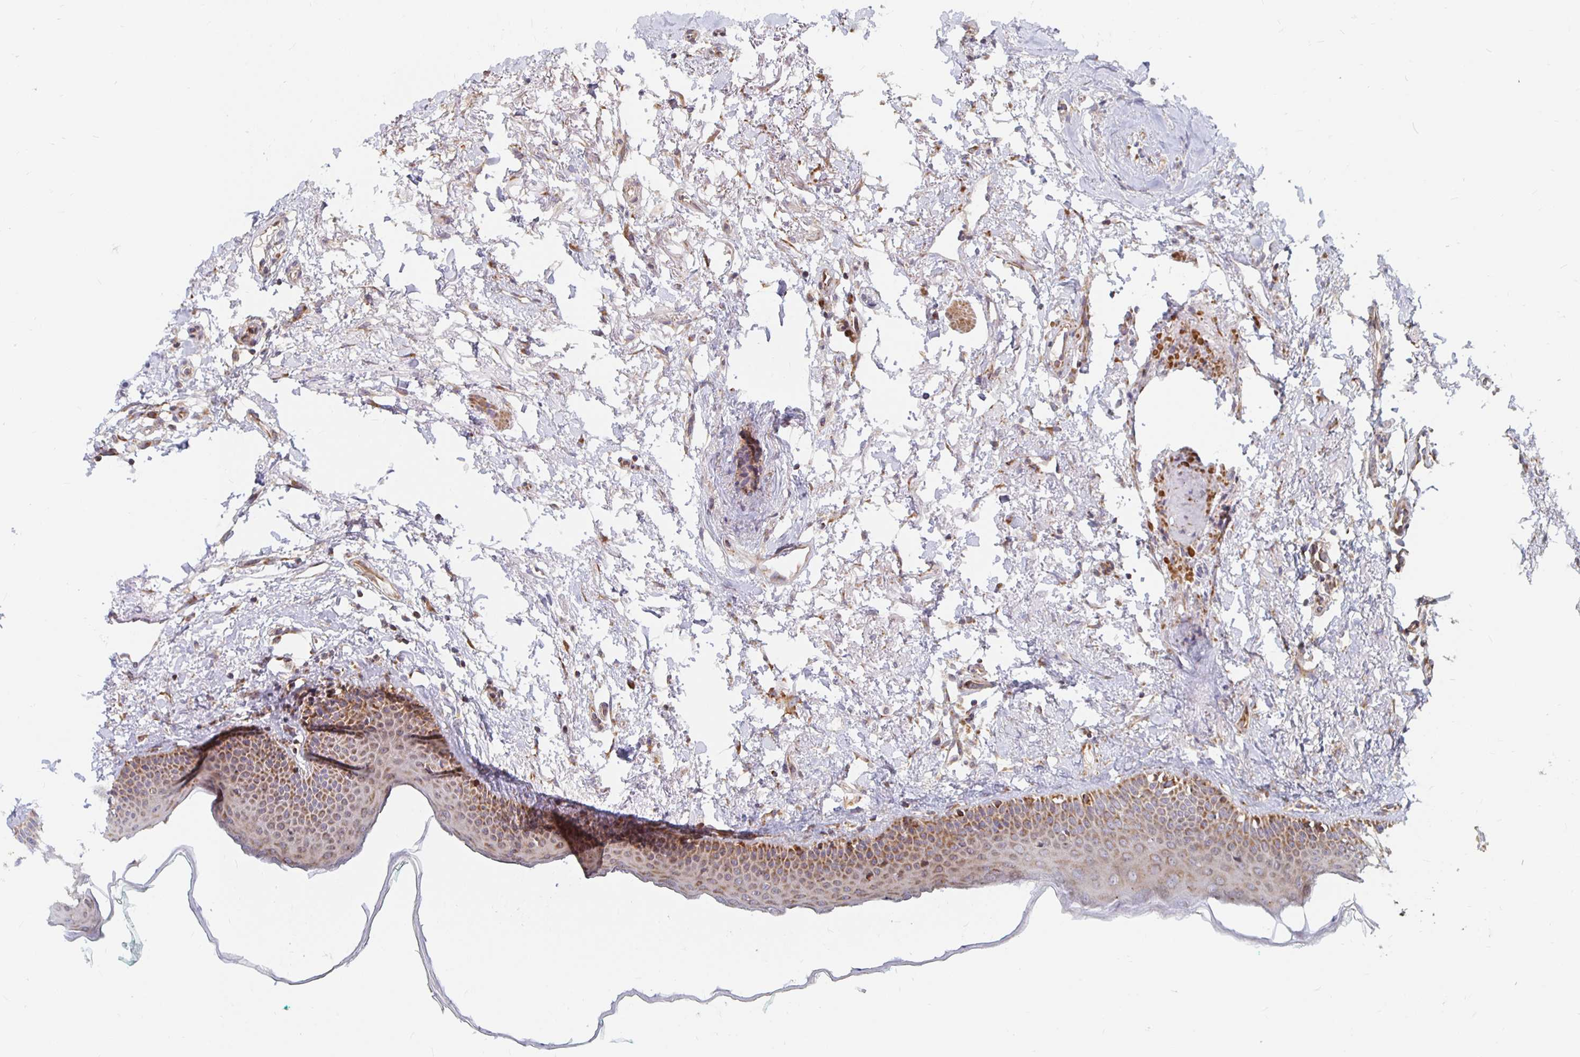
{"staining": {"intensity": "moderate", "quantity": ">75%", "location": "cytoplasmic/membranous"}, "tissue": "oral mucosa", "cell_type": "Squamous epithelial cells", "image_type": "normal", "snomed": [{"axis": "morphology", "description": "Normal tissue, NOS"}, {"axis": "topography", "description": "Oral tissue"}], "caption": "IHC micrograph of normal oral mucosa: oral mucosa stained using immunohistochemistry demonstrates medium levels of moderate protein expression localized specifically in the cytoplasmic/membranous of squamous epithelial cells, appearing as a cytoplasmic/membranous brown color.", "gene": "MRPL28", "patient": {"sex": "female", "age": 70}}